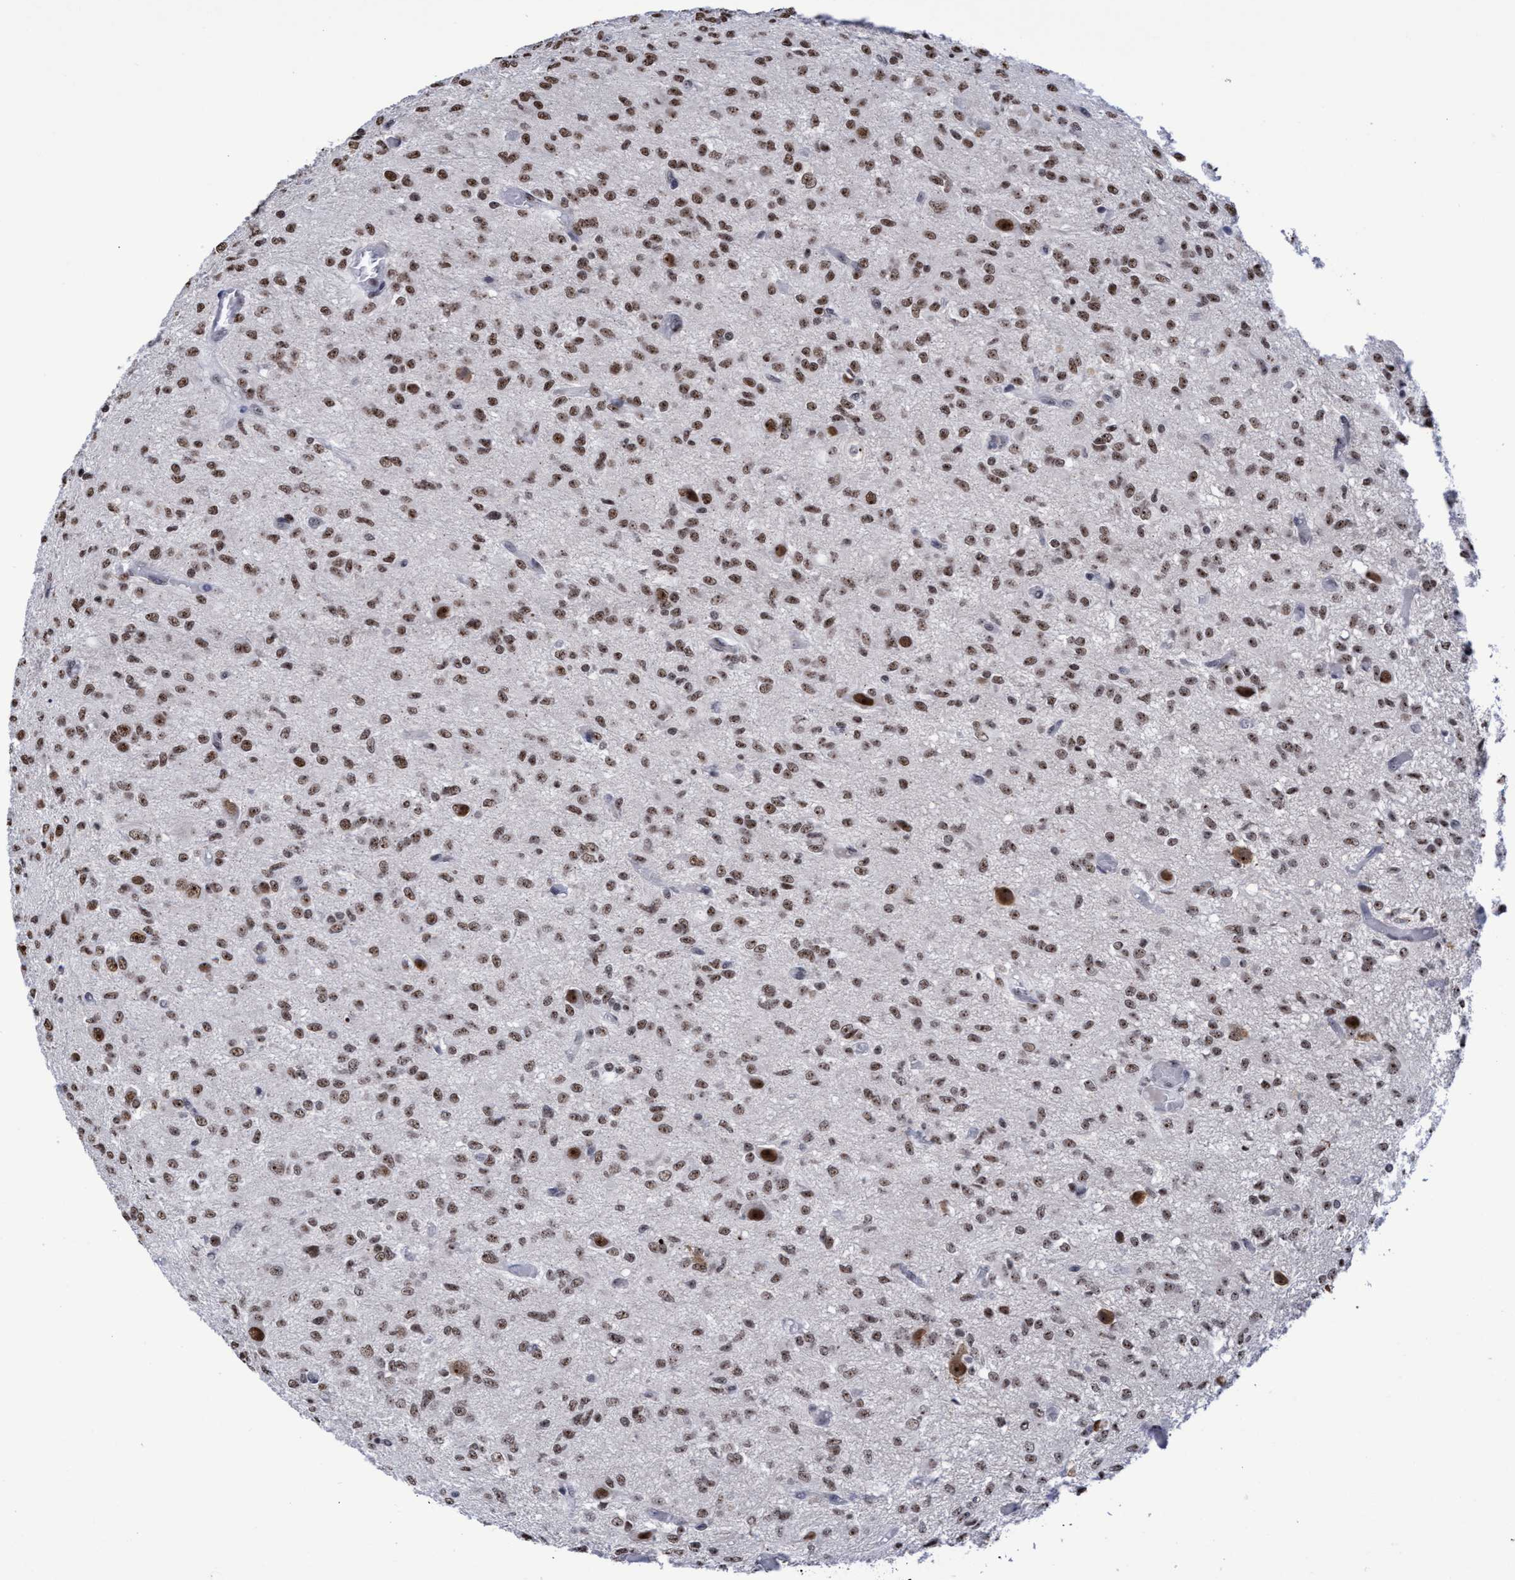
{"staining": {"intensity": "moderate", "quantity": ">75%", "location": "nuclear"}, "tissue": "glioma", "cell_type": "Tumor cells", "image_type": "cancer", "snomed": [{"axis": "morphology", "description": "Glioma, malignant, High grade"}, {"axis": "topography", "description": "Brain"}], "caption": "The image shows a brown stain indicating the presence of a protein in the nuclear of tumor cells in malignant high-grade glioma.", "gene": "EFCAB10", "patient": {"sex": "female", "age": 59}}